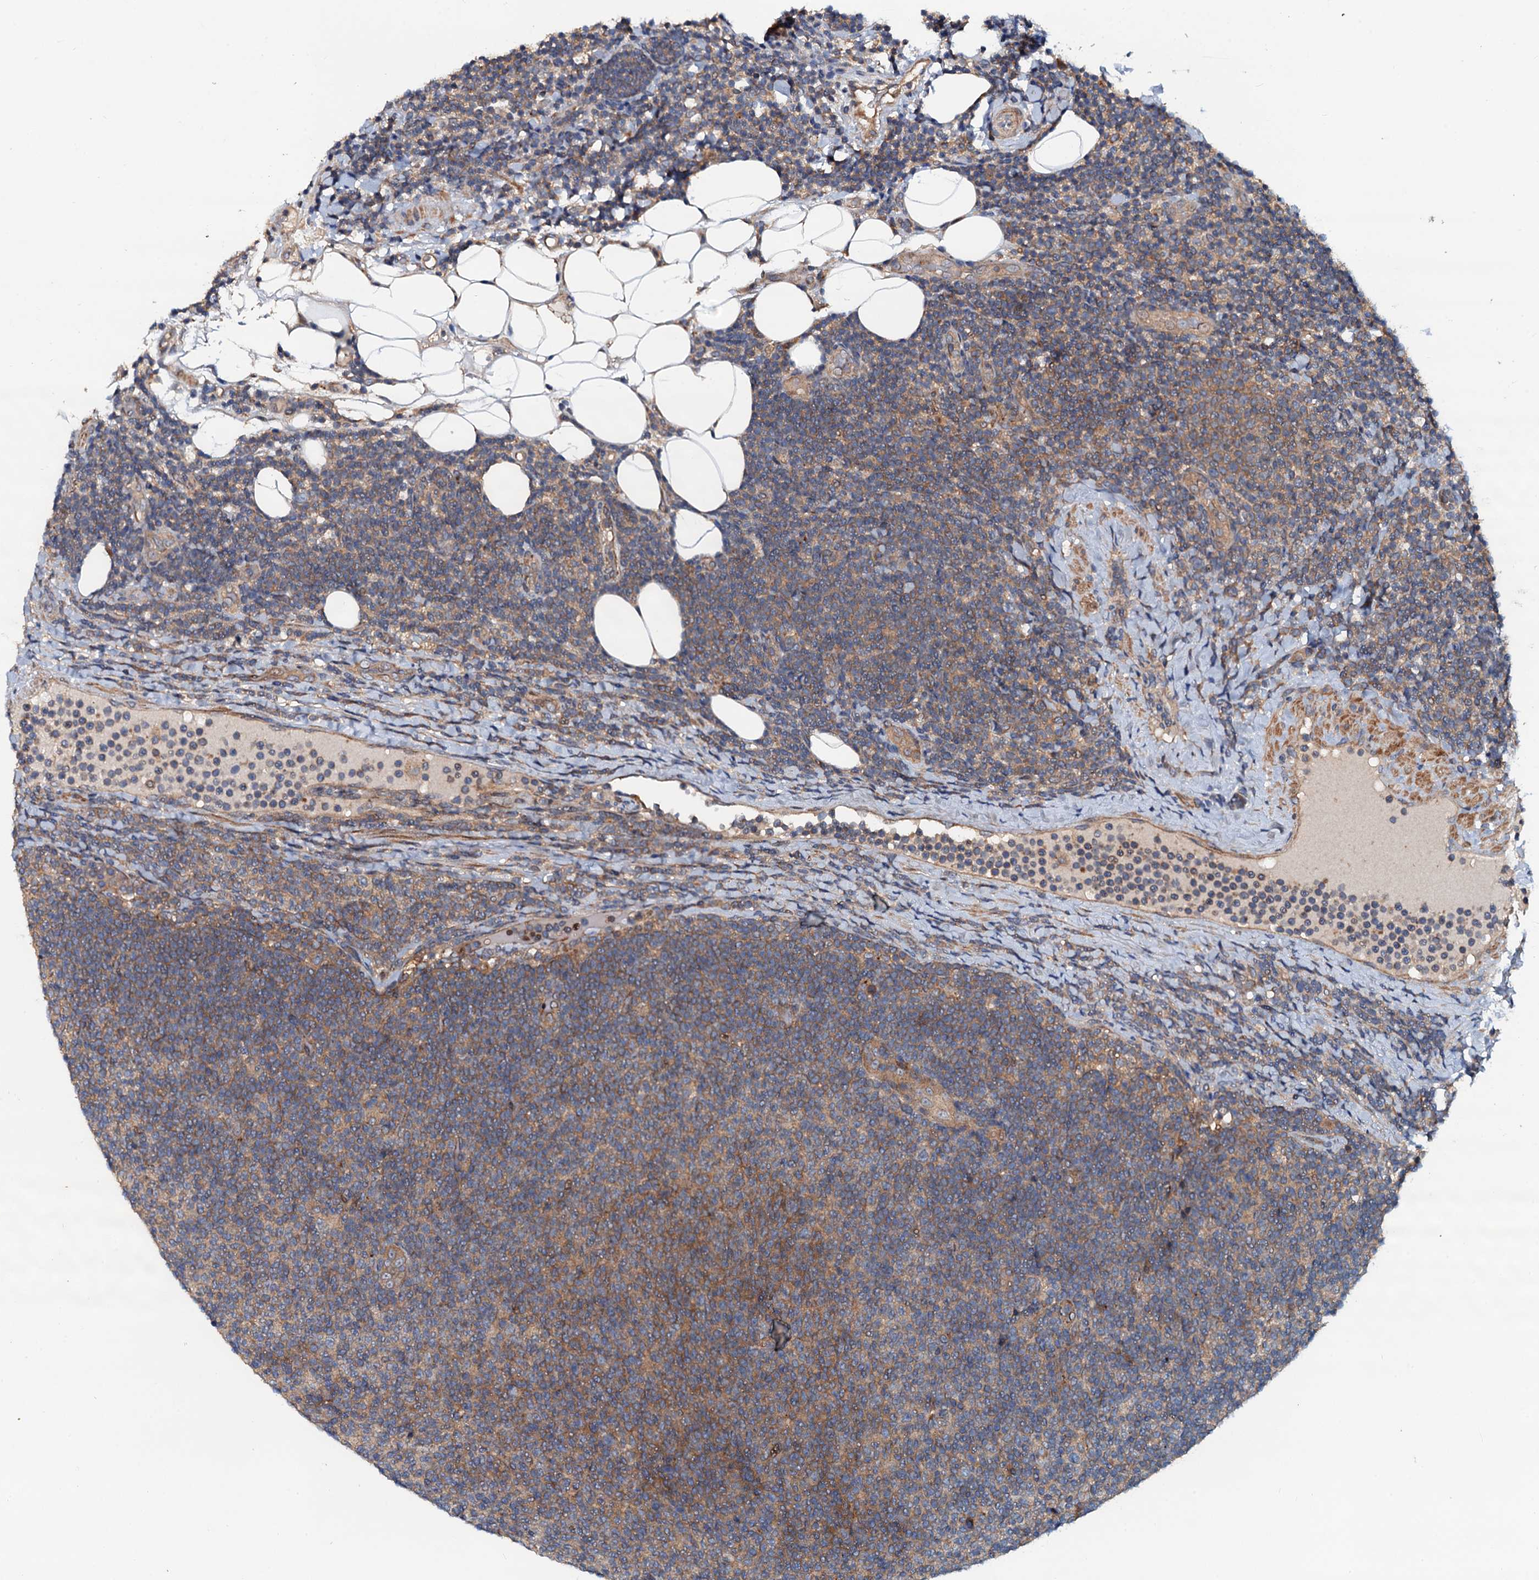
{"staining": {"intensity": "moderate", "quantity": ">75%", "location": "cytoplasmic/membranous"}, "tissue": "lymphoma", "cell_type": "Tumor cells", "image_type": "cancer", "snomed": [{"axis": "morphology", "description": "Malignant lymphoma, non-Hodgkin's type, Low grade"}, {"axis": "topography", "description": "Lymph node"}], "caption": "Immunohistochemical staining of malignant lymphoma, non-Hodgkin's type (low-grade) shows medium levels of moderate cytoplasmic/membranous expression in approximately >75% of tumor cells. Ihc stains the protein in brown and the nuclei are stained blue.", "gene": "EFL1", "patient": {"sex": "male", "age": 66}}